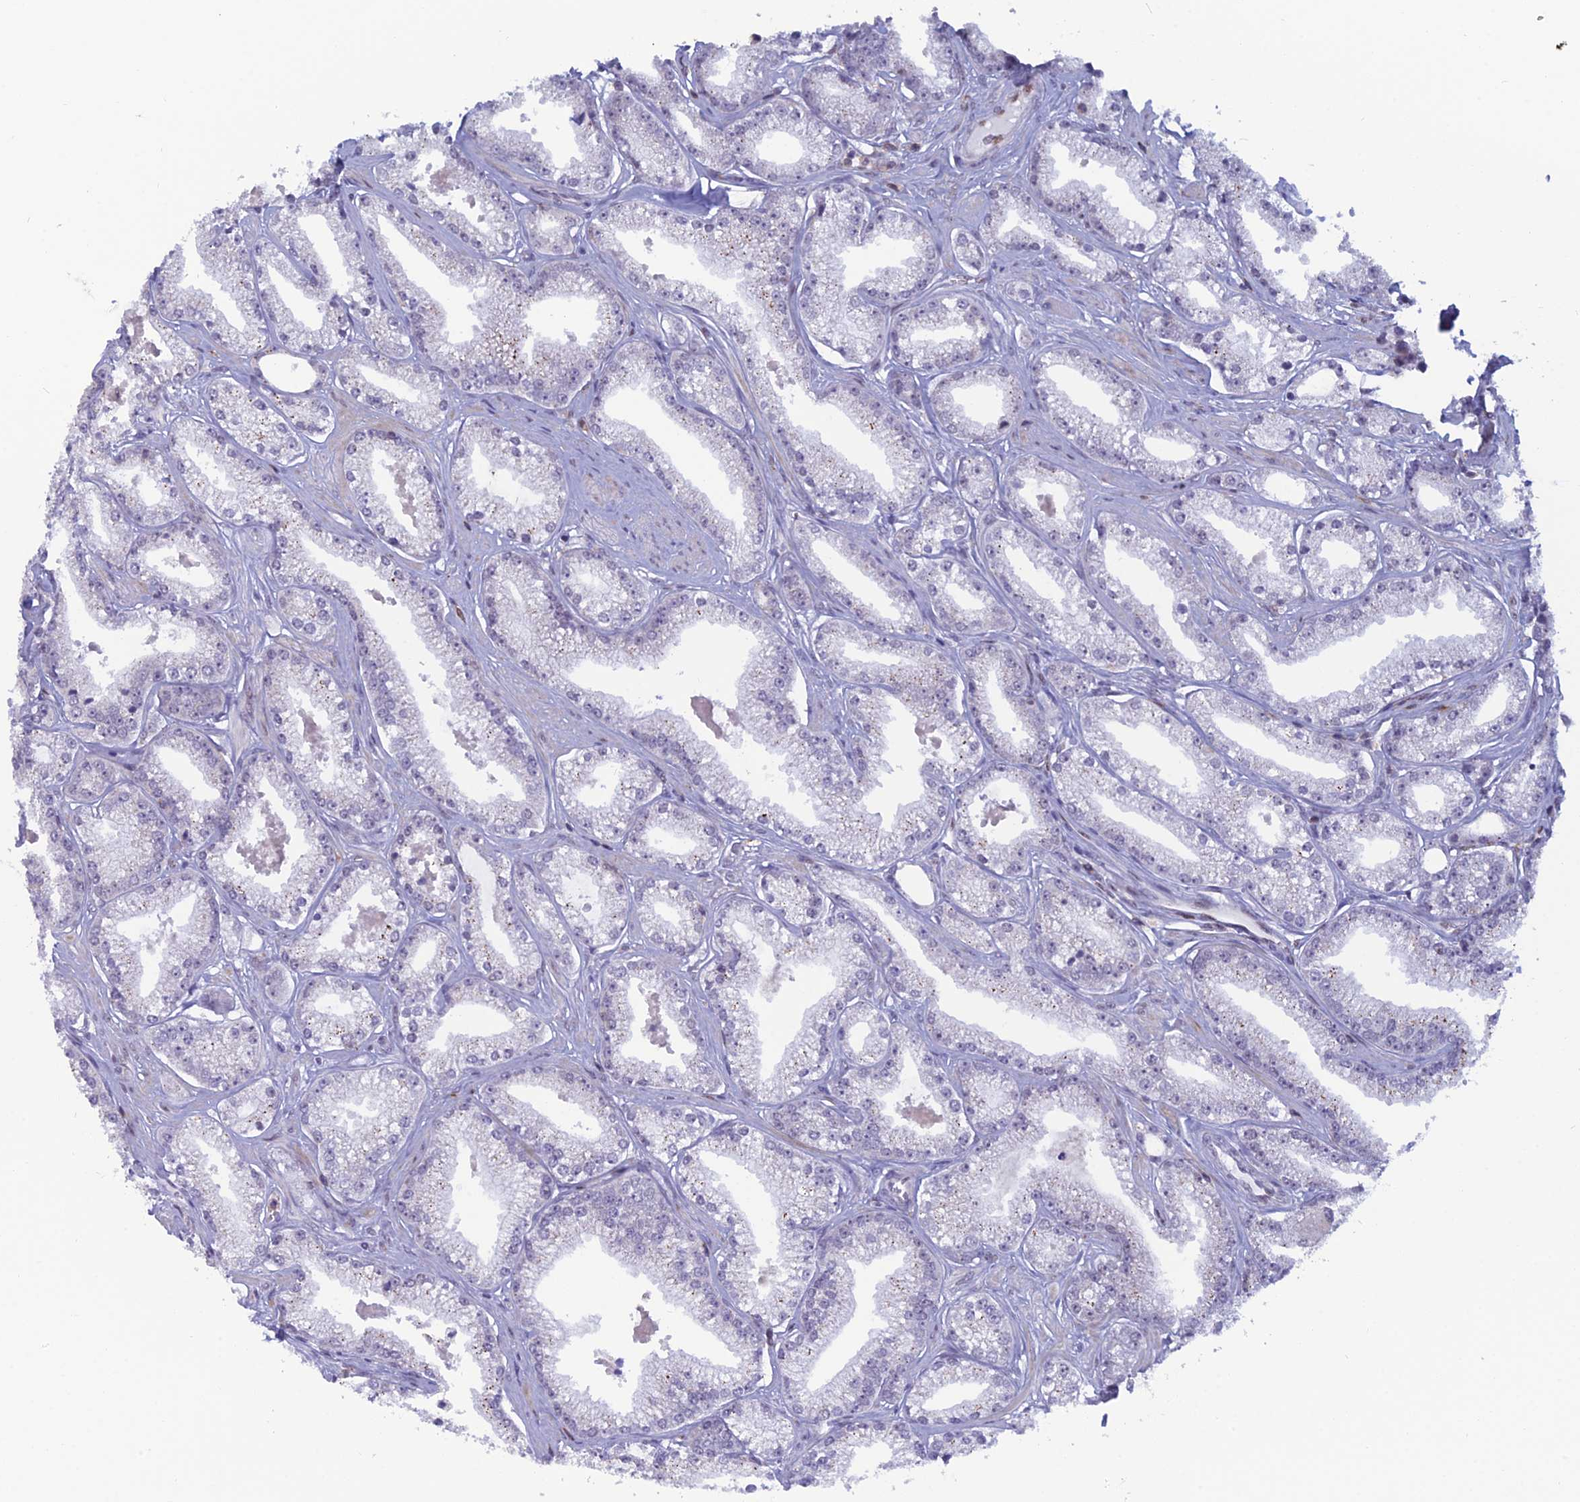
{"staining": {"intensity": "negative", "quantity": "none", "location": "none"}, "tissue": "prostate cancer", "cell_type": "Tumor cells", "image_type": "cancer", "snomed": [{"axis": "morphology", "description": "Adenocarcinoma, High grade"}, {"axis": "topography", "description": "Prostate"}], "caption": "Immunohistochemistry of human prostate cancer (adenocarcinoma (high-grade)) displays no staining in tumor cells.", "gene": "NOL4L", "patient": {"sex": "male", "age": 67}}